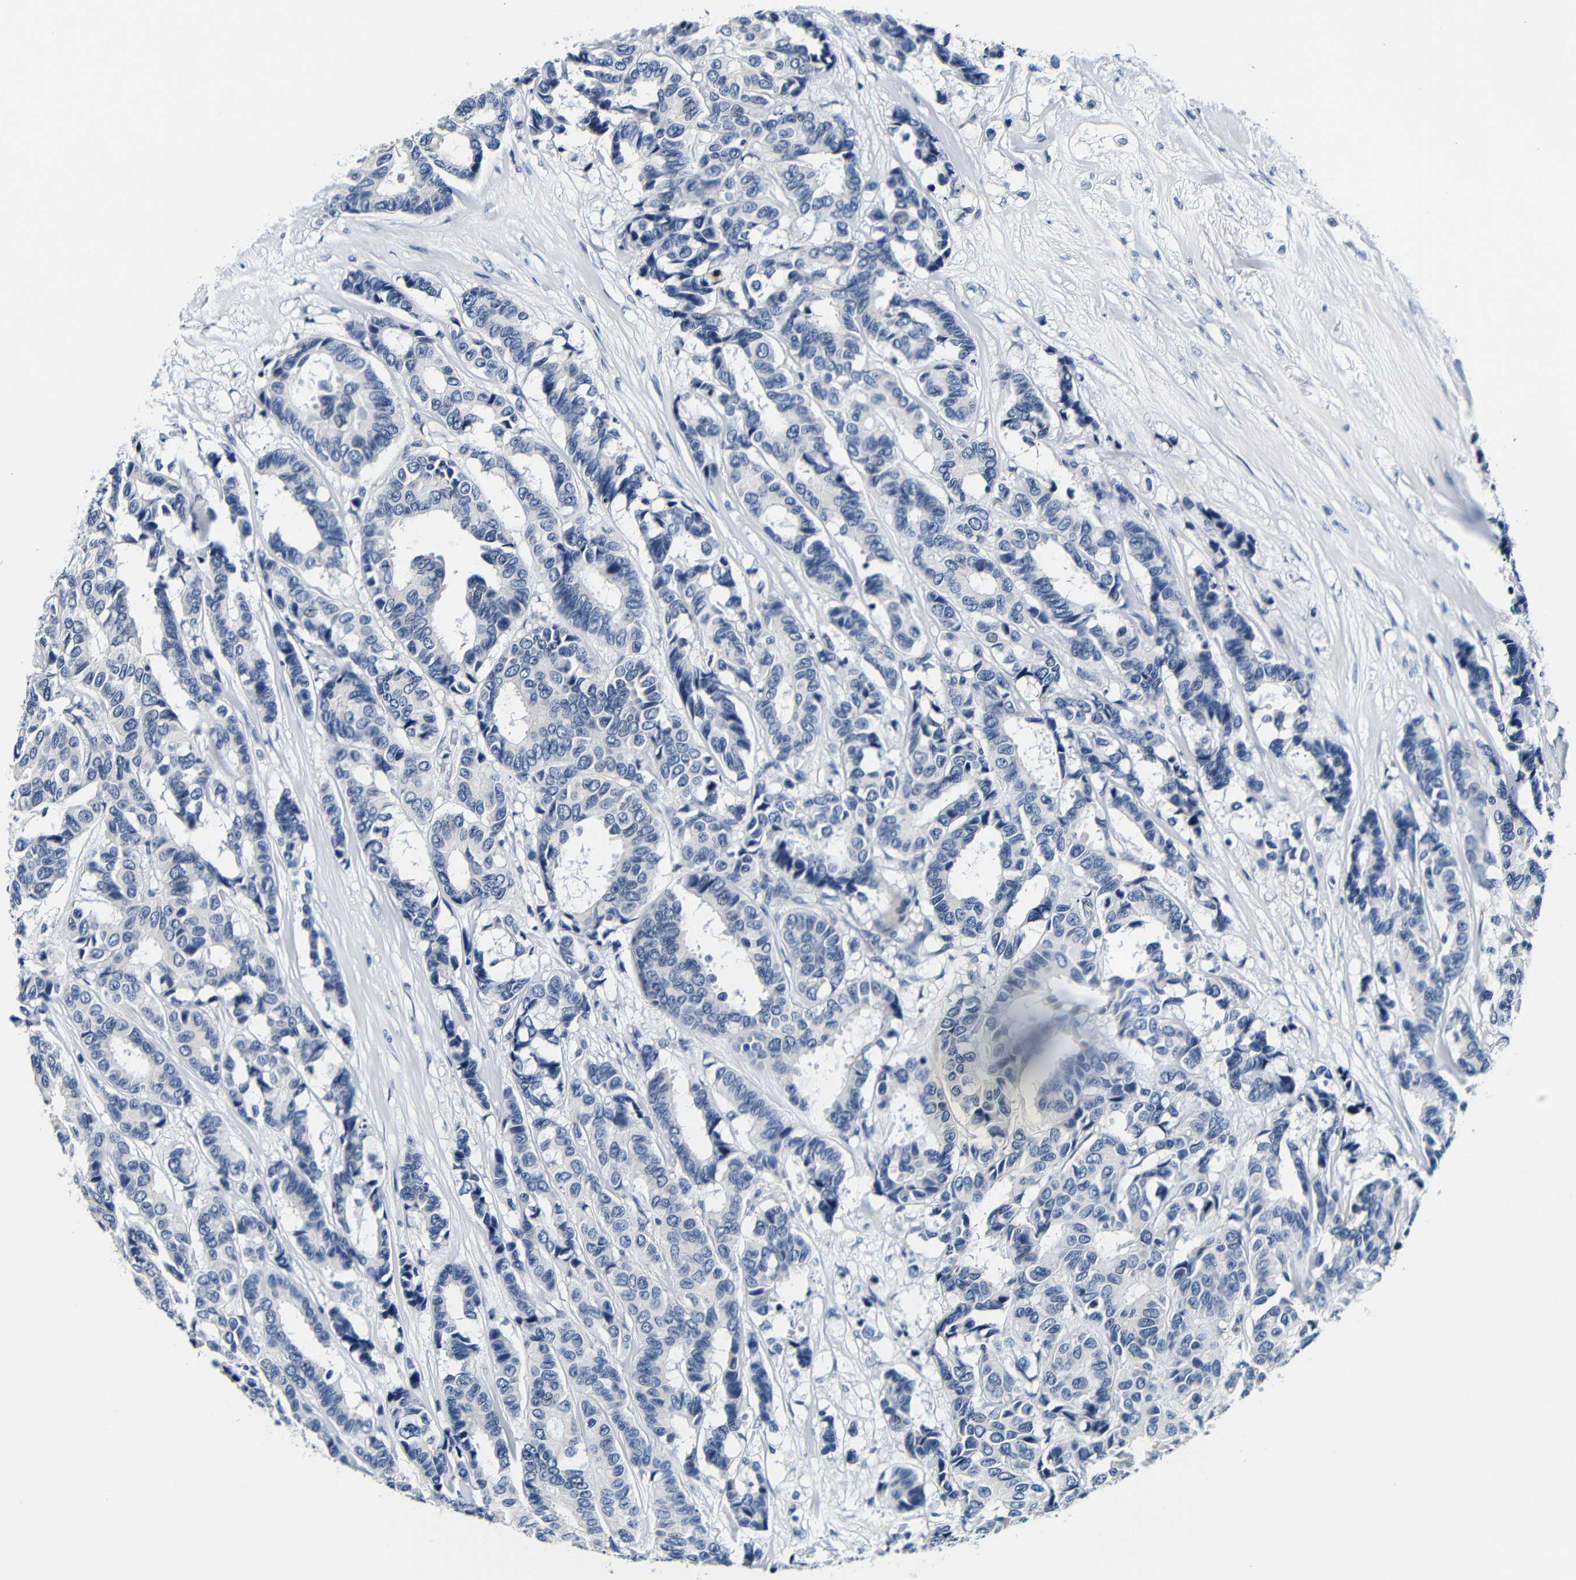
{"staining": {"intensity": "negative", "quantity": "none", "location": "none"}, "tissue": "breast cancer", "cell_type": "Tumor cells", "image_type": "cancer", "snomed": [{"axis": "morphology", "description": "Duct carcinoma"}, {"axis": "topography", "description": "Breast"}], "caption": "IHC micrograph of breast cancer stained for a protein (brown), which displays no positivity in tumor cells.", "gene": "GP1BA", "patient": {"sex": "female", "age": 87}}